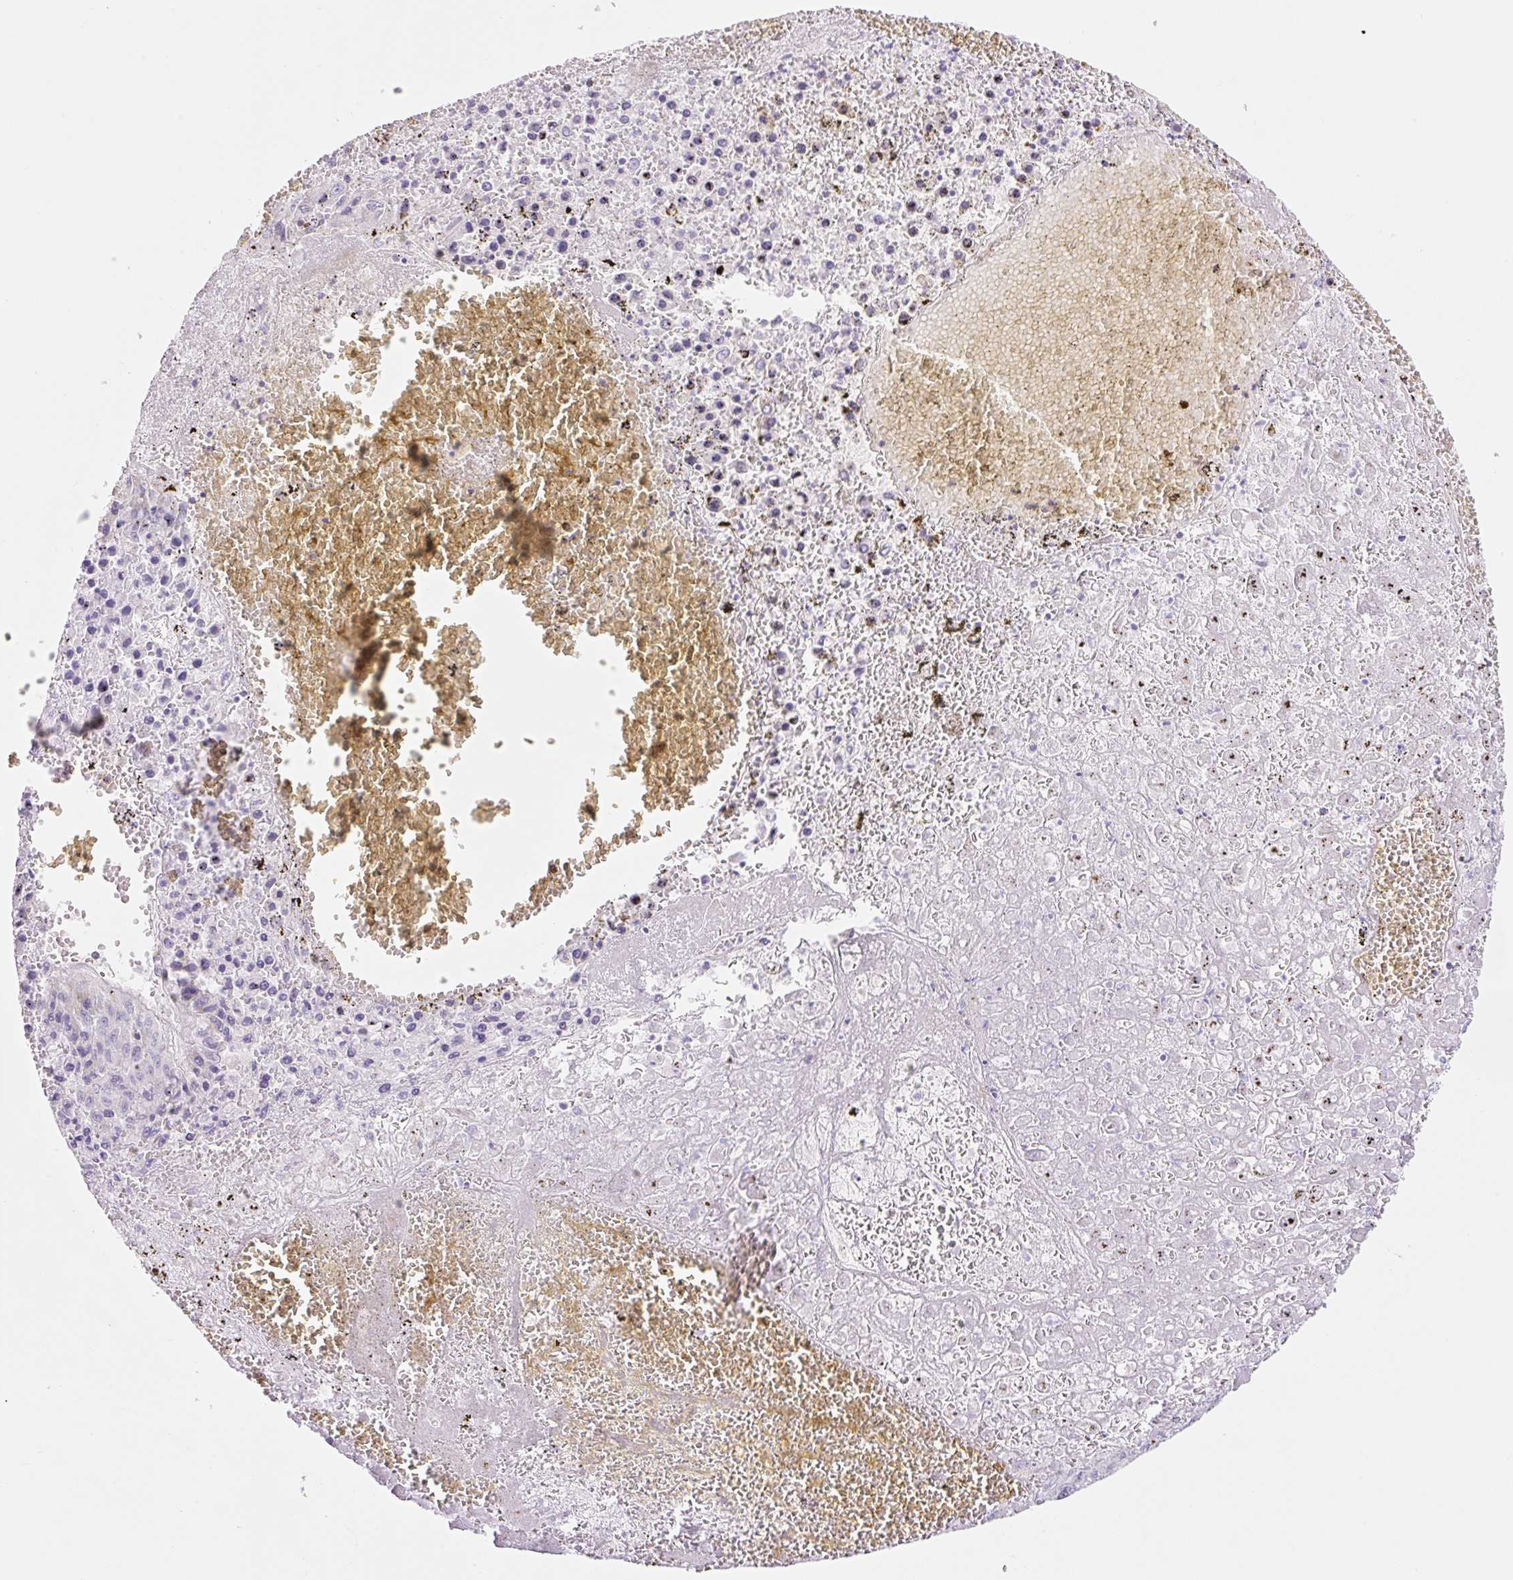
{"staining": {"intensity": "negative", "quantity": "none", "location": "none"}, "tissue": "liver cancer", "cell_type": "Tumor cells", "image_type": "cancer", "snomed": [{"axis": "morphology", "description": "Carcinoma, Hepatocellular, NOS"}, {"axis": "topography", "description": "Liver"}], "caption": "The IHC micrograph has no significant positivity in tumor cells of liver cancer (hepatocellular carcinoma) tissue.", "gene": "FOCAD", "patient": {"sex": "female", "age": 53}}